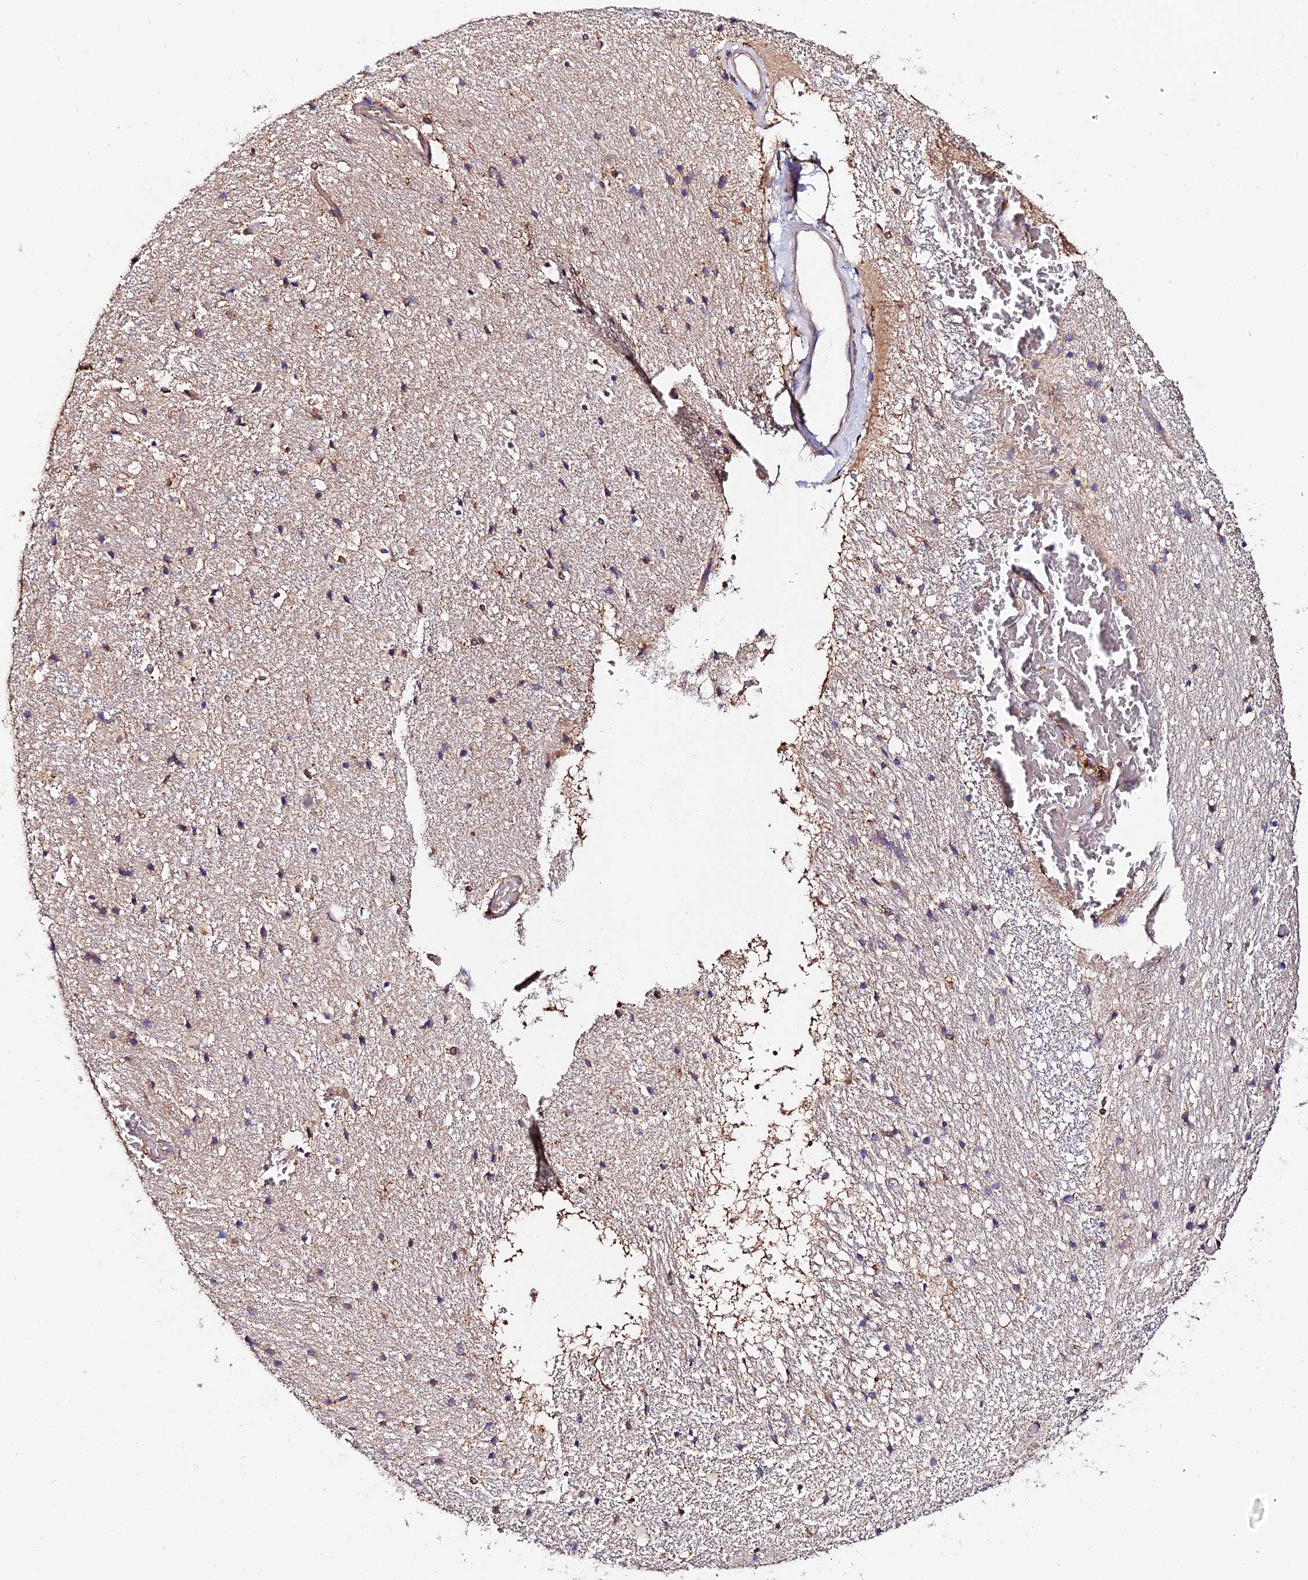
{"staining": {"intensity": "weak", "quantity": "25%-75%", "location": "cytoplasmic/membranous"}, "tissue": "hippocampus", "cell_type": "Glial cells", "image_type": "normal", "snomed": [{"axis": "morphology", "description": "Normal tissue, NOS"}, {"axis": "topography", "description": "Hippocampus"}], "caption": "Protein expression analysis of benign human hippocampus reveals weak cytoplasmic/membranous positivity in approximately 25%-75% of glial cells.", "gene": "ZBED8", "patient": {"sex": "female", "age": 52}}